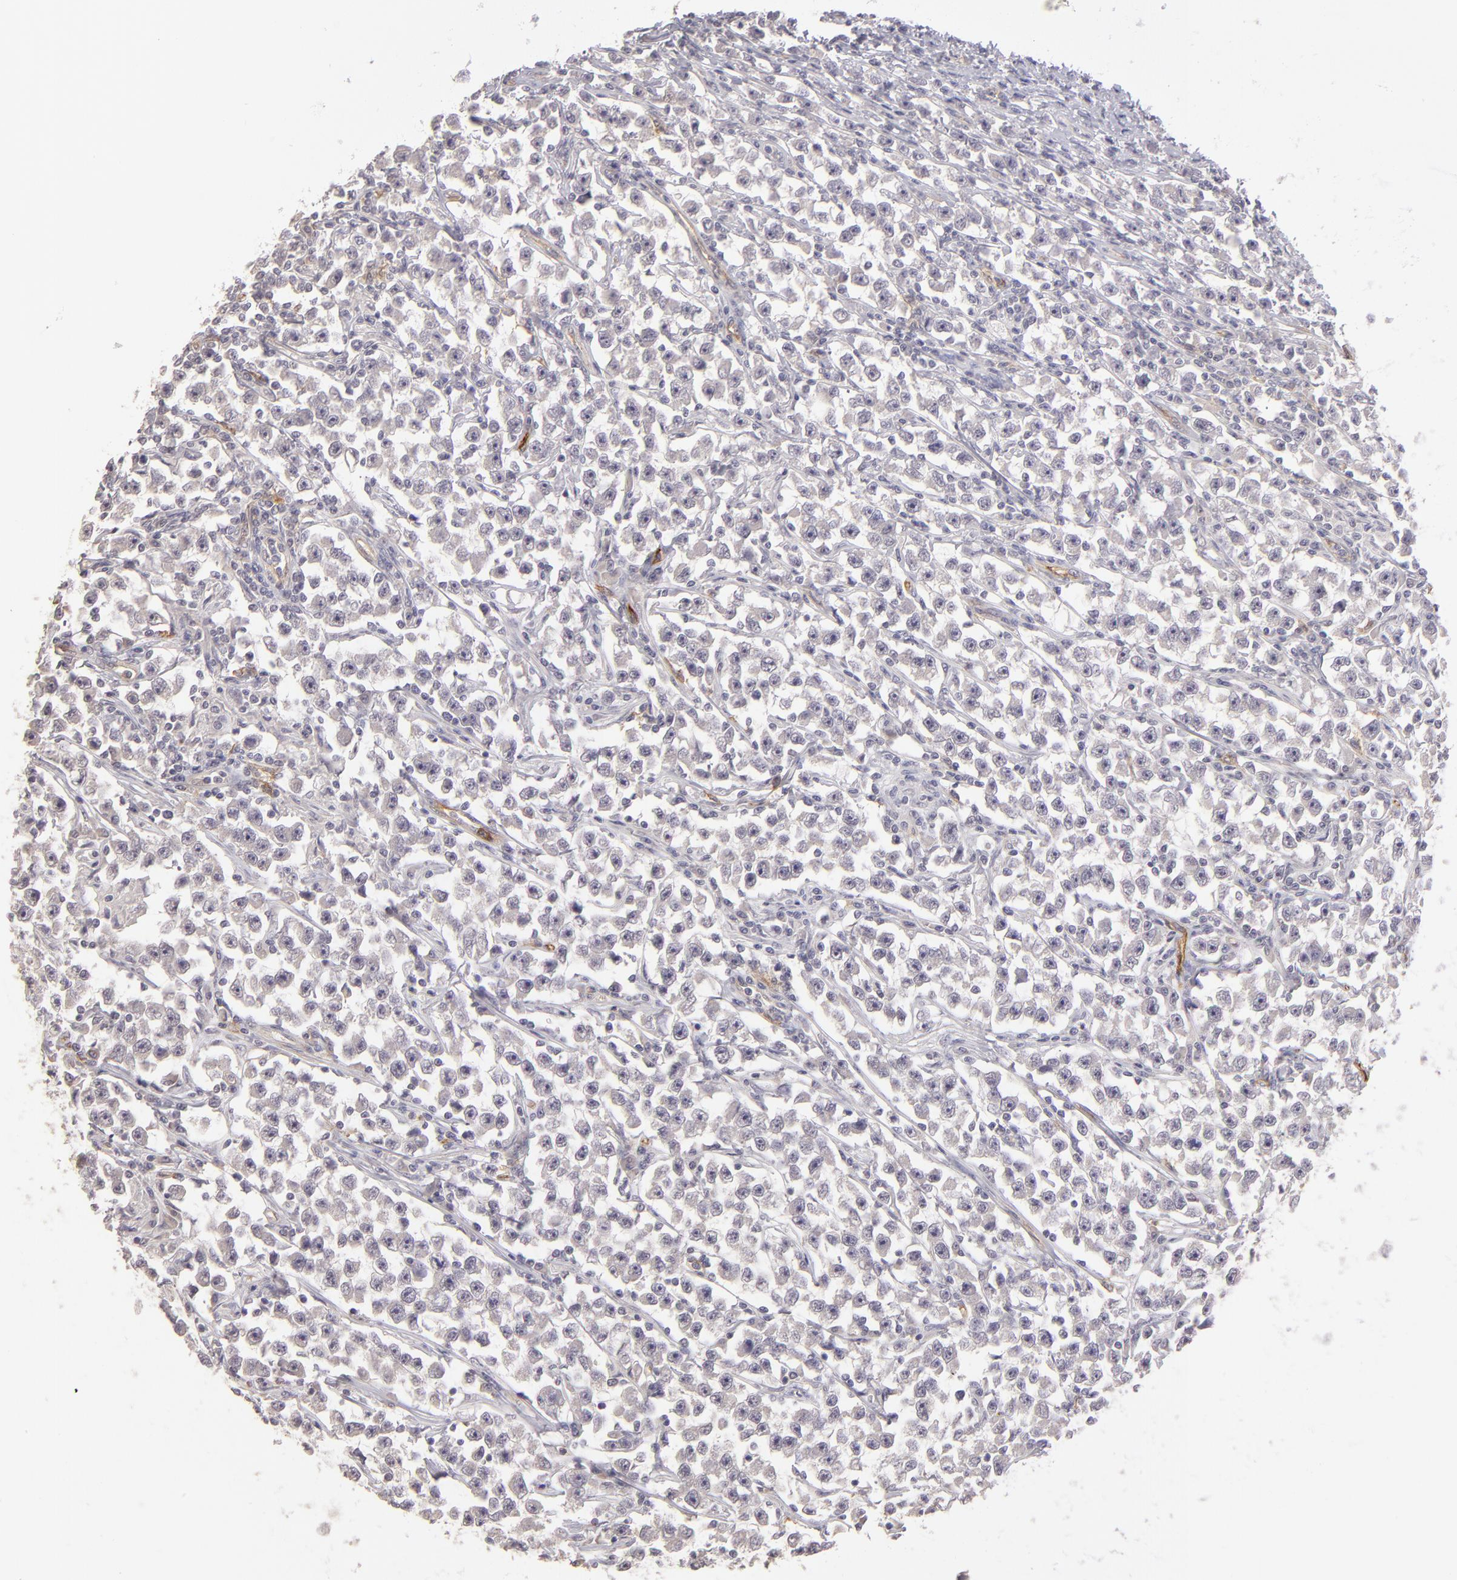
{"staining": {"intensity": "negative", "quantity": "none", "location": "none"}, "tissue": "testis cancer", "cell_type": "Tumor cells", "image_type": "cancer", "snomed": [{"axis": "morphology", "description": "Seminoma, NOS"}, {"axis": "topography", "description": "Testis"}], "caption": "Testis seminoma was stained to show a protein in brown. There is no significant expression in tumor cells.", "gene": "THBD", "patient": {"sex": "male", "age": 33}}